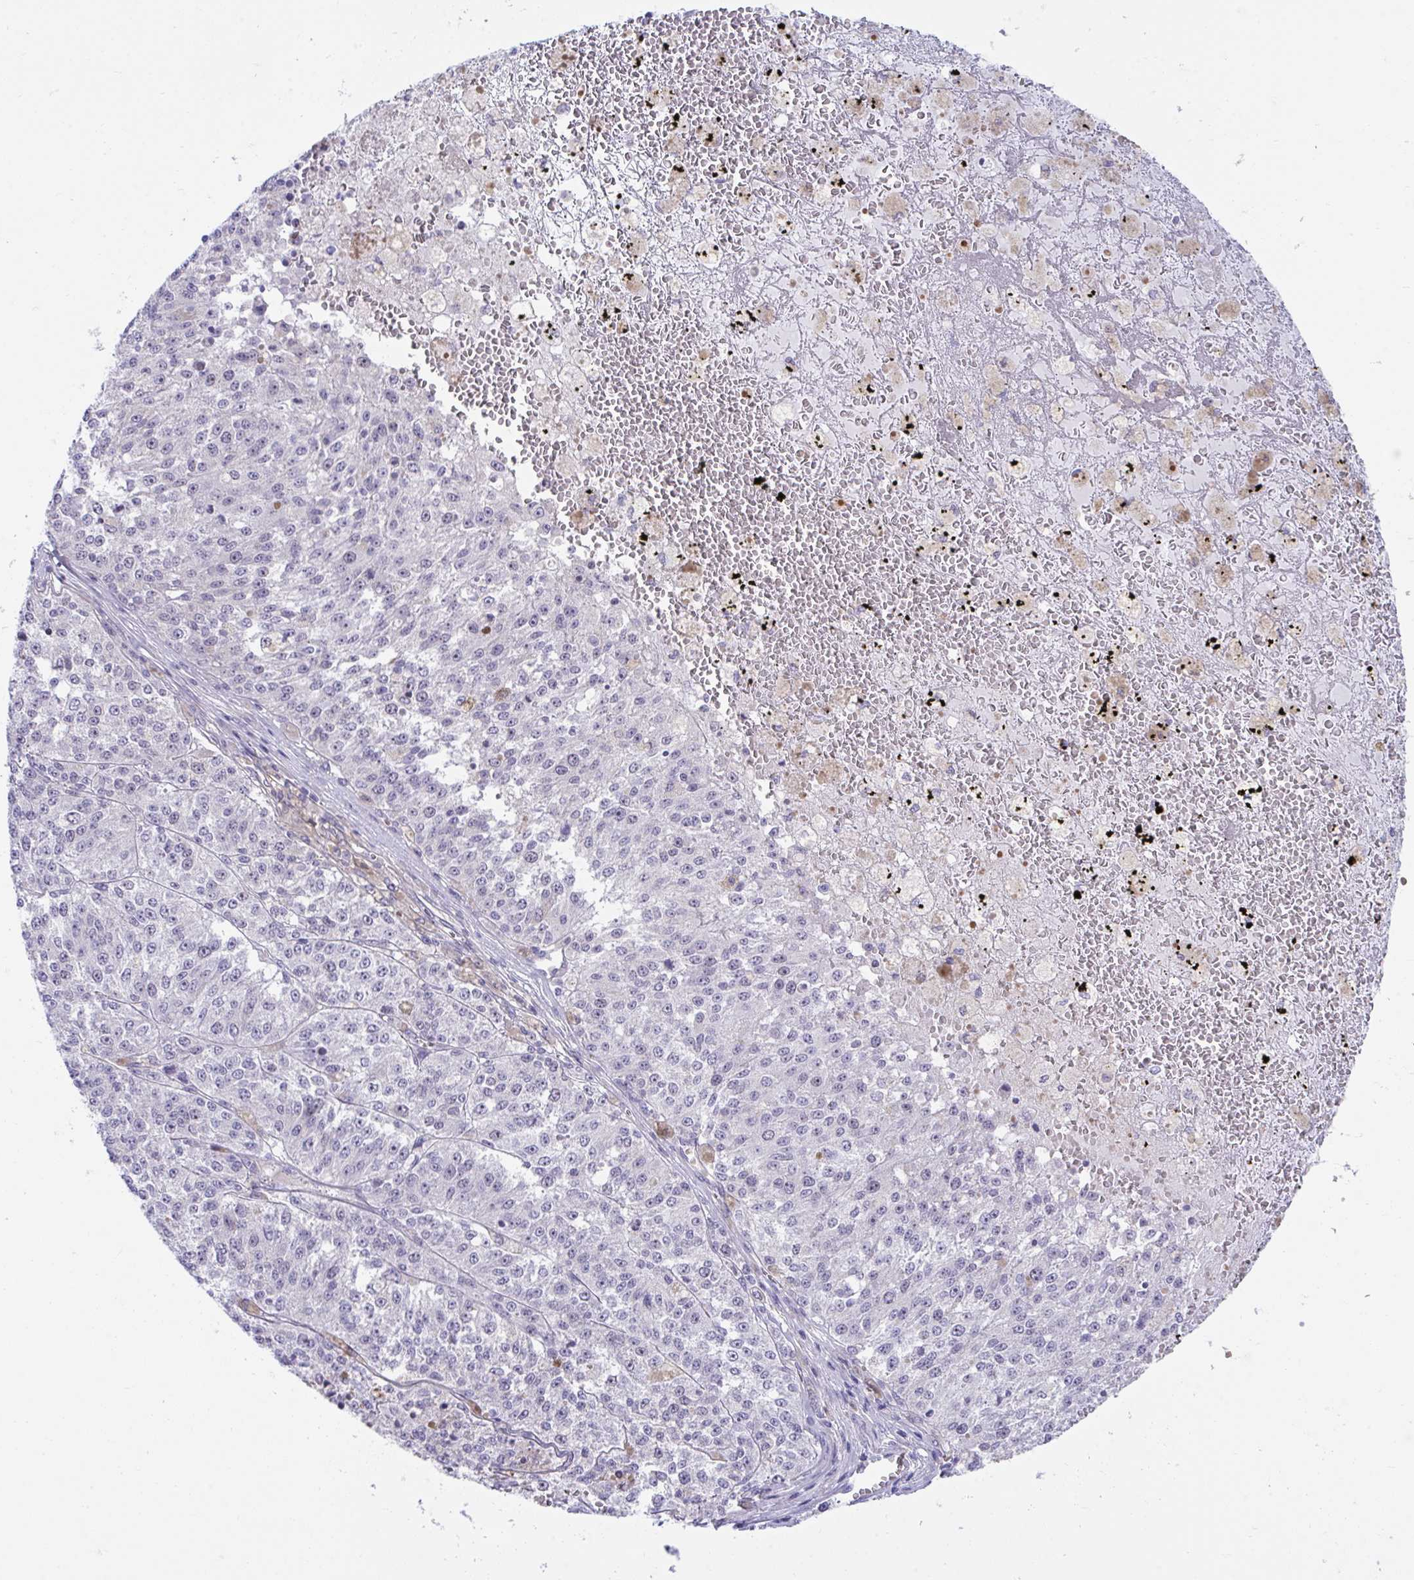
{"staining": {"intensity": "negative", "quantity": "none", "location": "none"}, "tissue": "melanoma", "cell_type": "Tumor cells", "image_type": "cancer", "snomed": [{"axis": "morphology", "description": "Malignant melanoma, Metastatic site"}, {"axis": "topography", "description": "Lymph node"}], "caption": "Tumor cells are negative for protein expression in human malignant melanoma (metastatic site). Nuclei are stained in blue.", "gene": "CENPQ", "patient": {"sex": "female", "age": 64}}